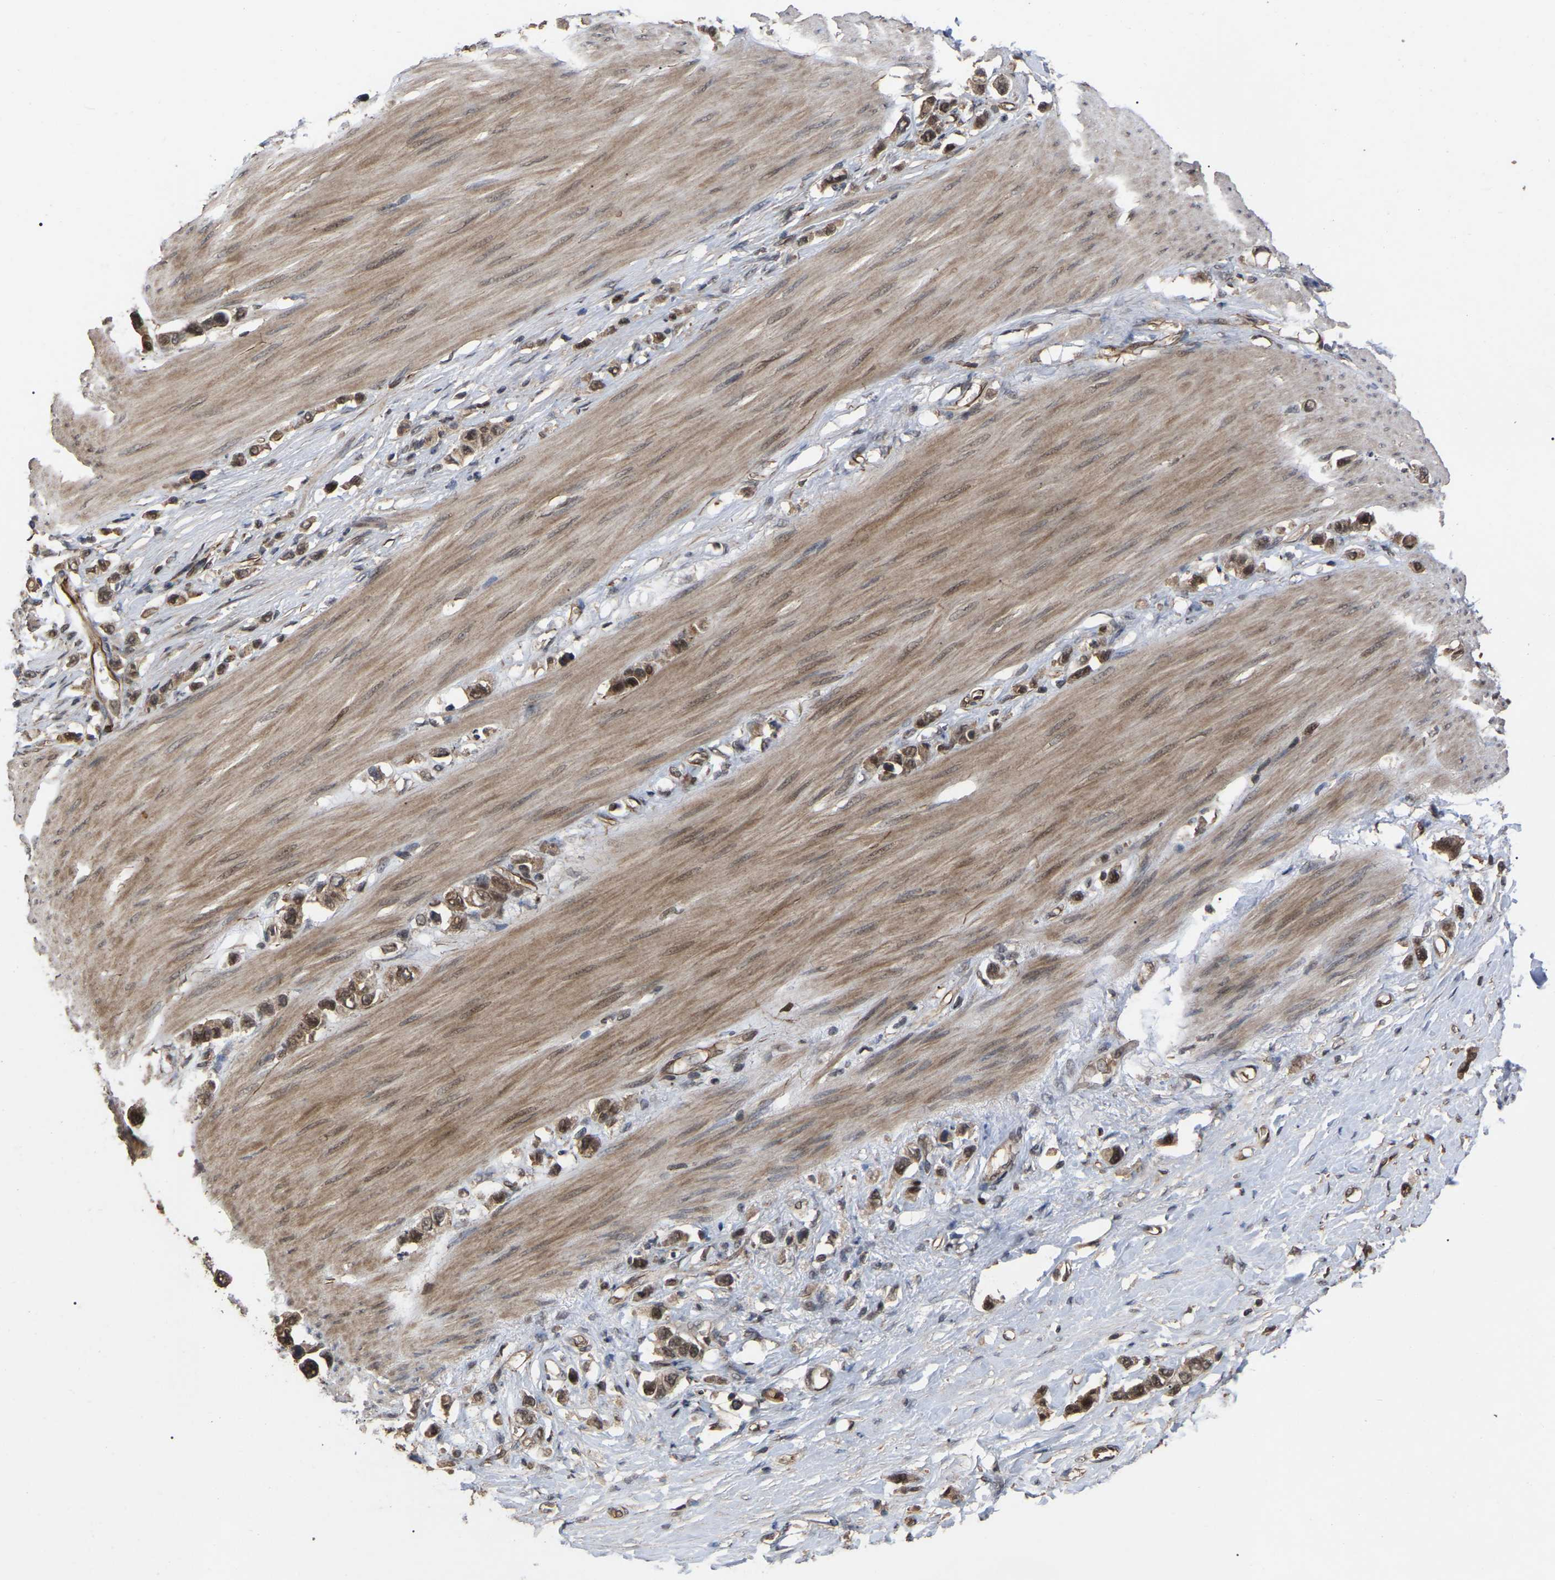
{"staining": {"intensity": "moderate", "quantity": ">75%", "location": "cytoplasmic/membranous"}, "tissue": "stomach cancer", "cell_type": "Tumor cells", "image_type": "cancer", "snomed": [{"axis": "morphology", "description": "Adenocarcinoma, NOS"}, {"axis": "topography", "description": "Stomach"}], "caption": "Immunohistochemical staining of stomach cancer (adenocarcinoma) shows medium levels of moderate cytoplasmic/membranous positivity in approximately >75% of tumor cells.", "gene": "FAM161B", "patient": {"sex": "female", "age": 65}}